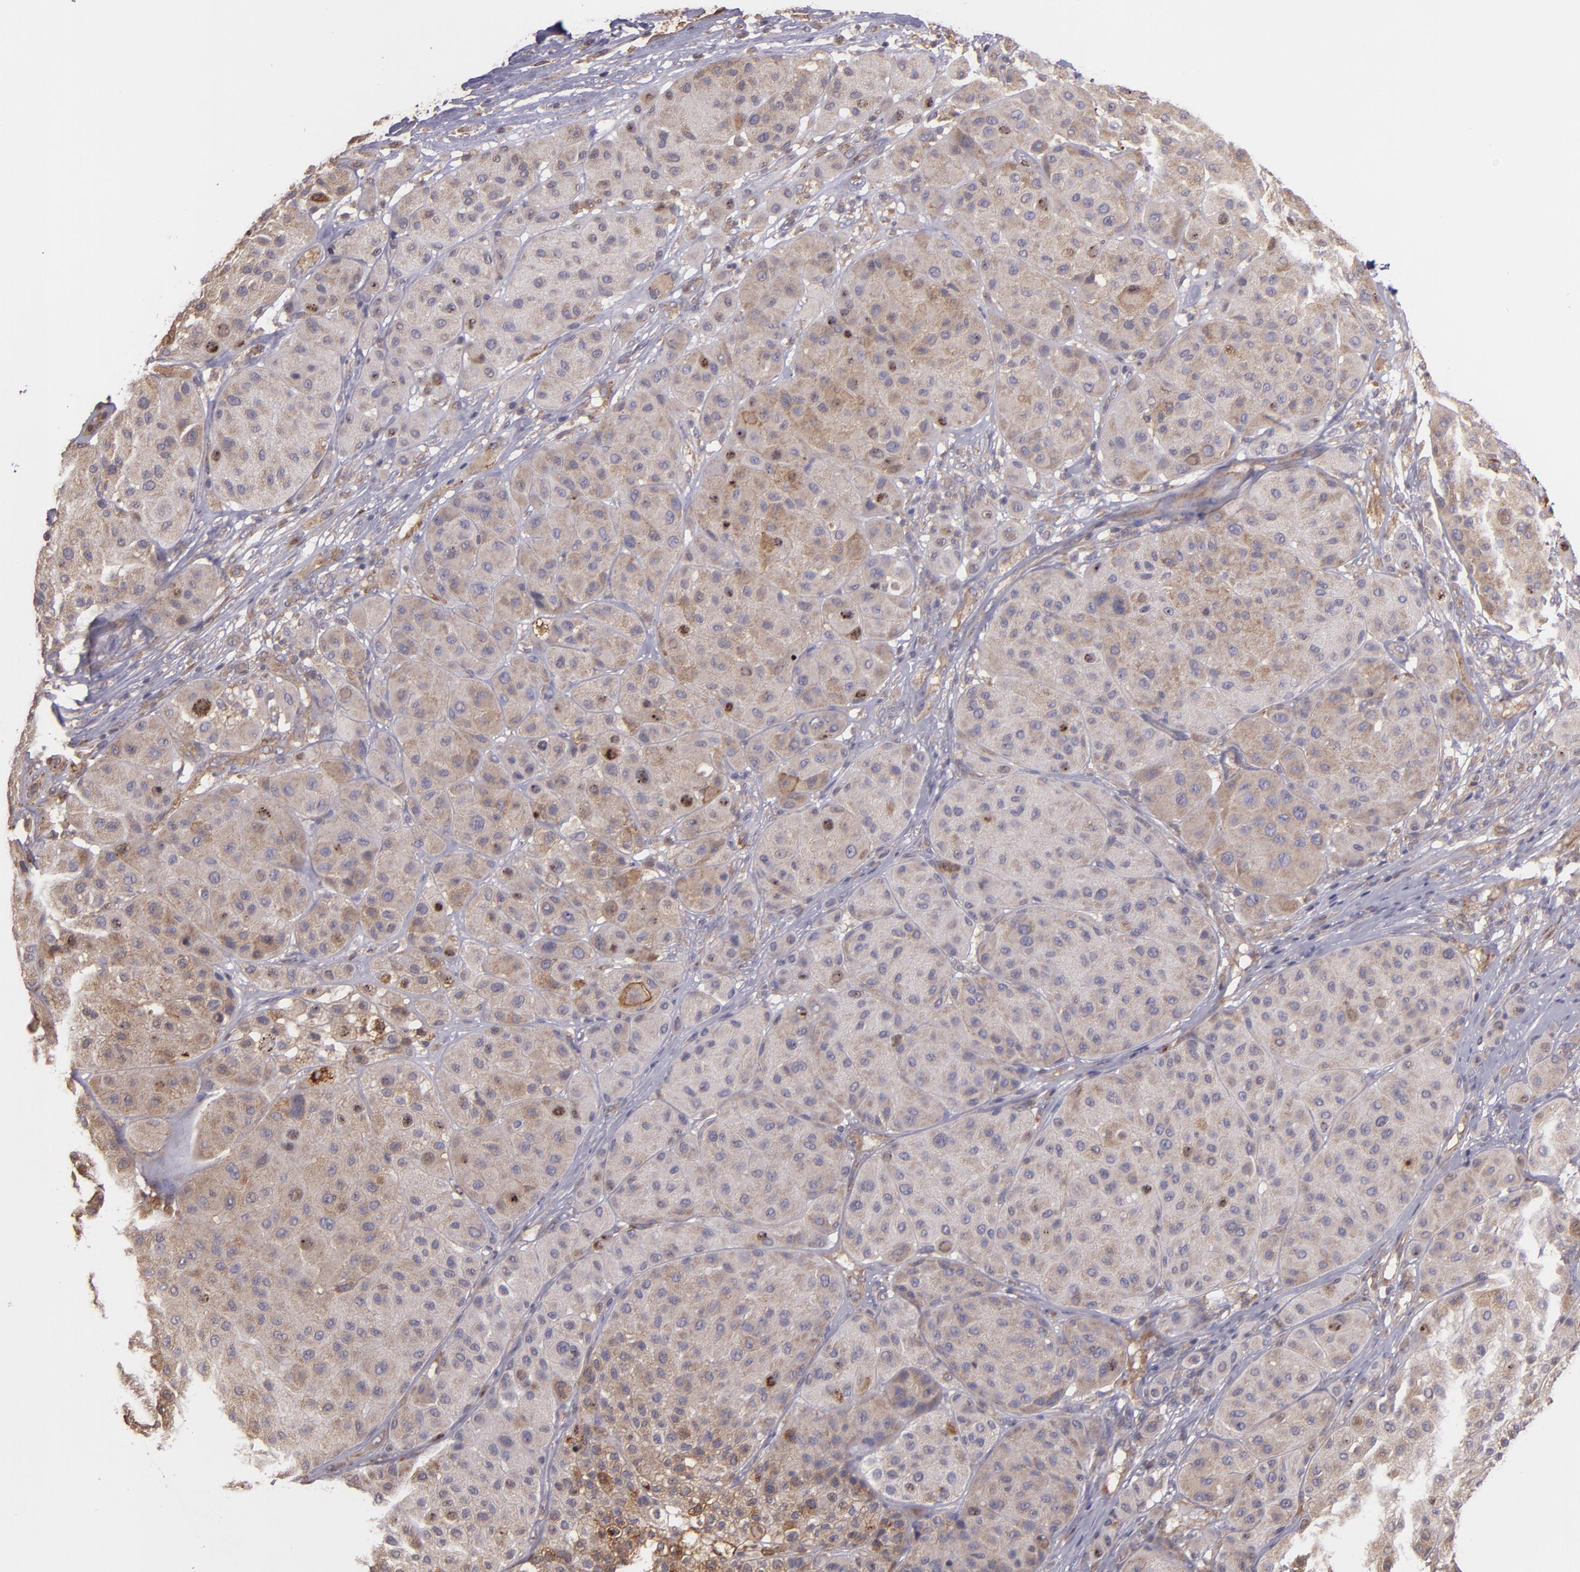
{"staining": {"intensity": "moderate", "quantity": ">75%", "location": "cytoplasmic/membranous"}, "tissue": "melanoma", "cell_type": "Tumor cells", "image_type": "cancer", "snomed": [{"axis": "morphology", "description": "Normal tissue, NOS"}, {"axis": "morphology", "description": "Malignant melanoma, Metastatic site"}, {"axis": "topography", "description": "Skin"}], "caption": "Melanoma stained with IHC exhibits moderate cytoplasmic/membranous expression in about >75% of tumor cells.", "gene": "ECE1", "patient": {"sex": "male", "age": 41}}